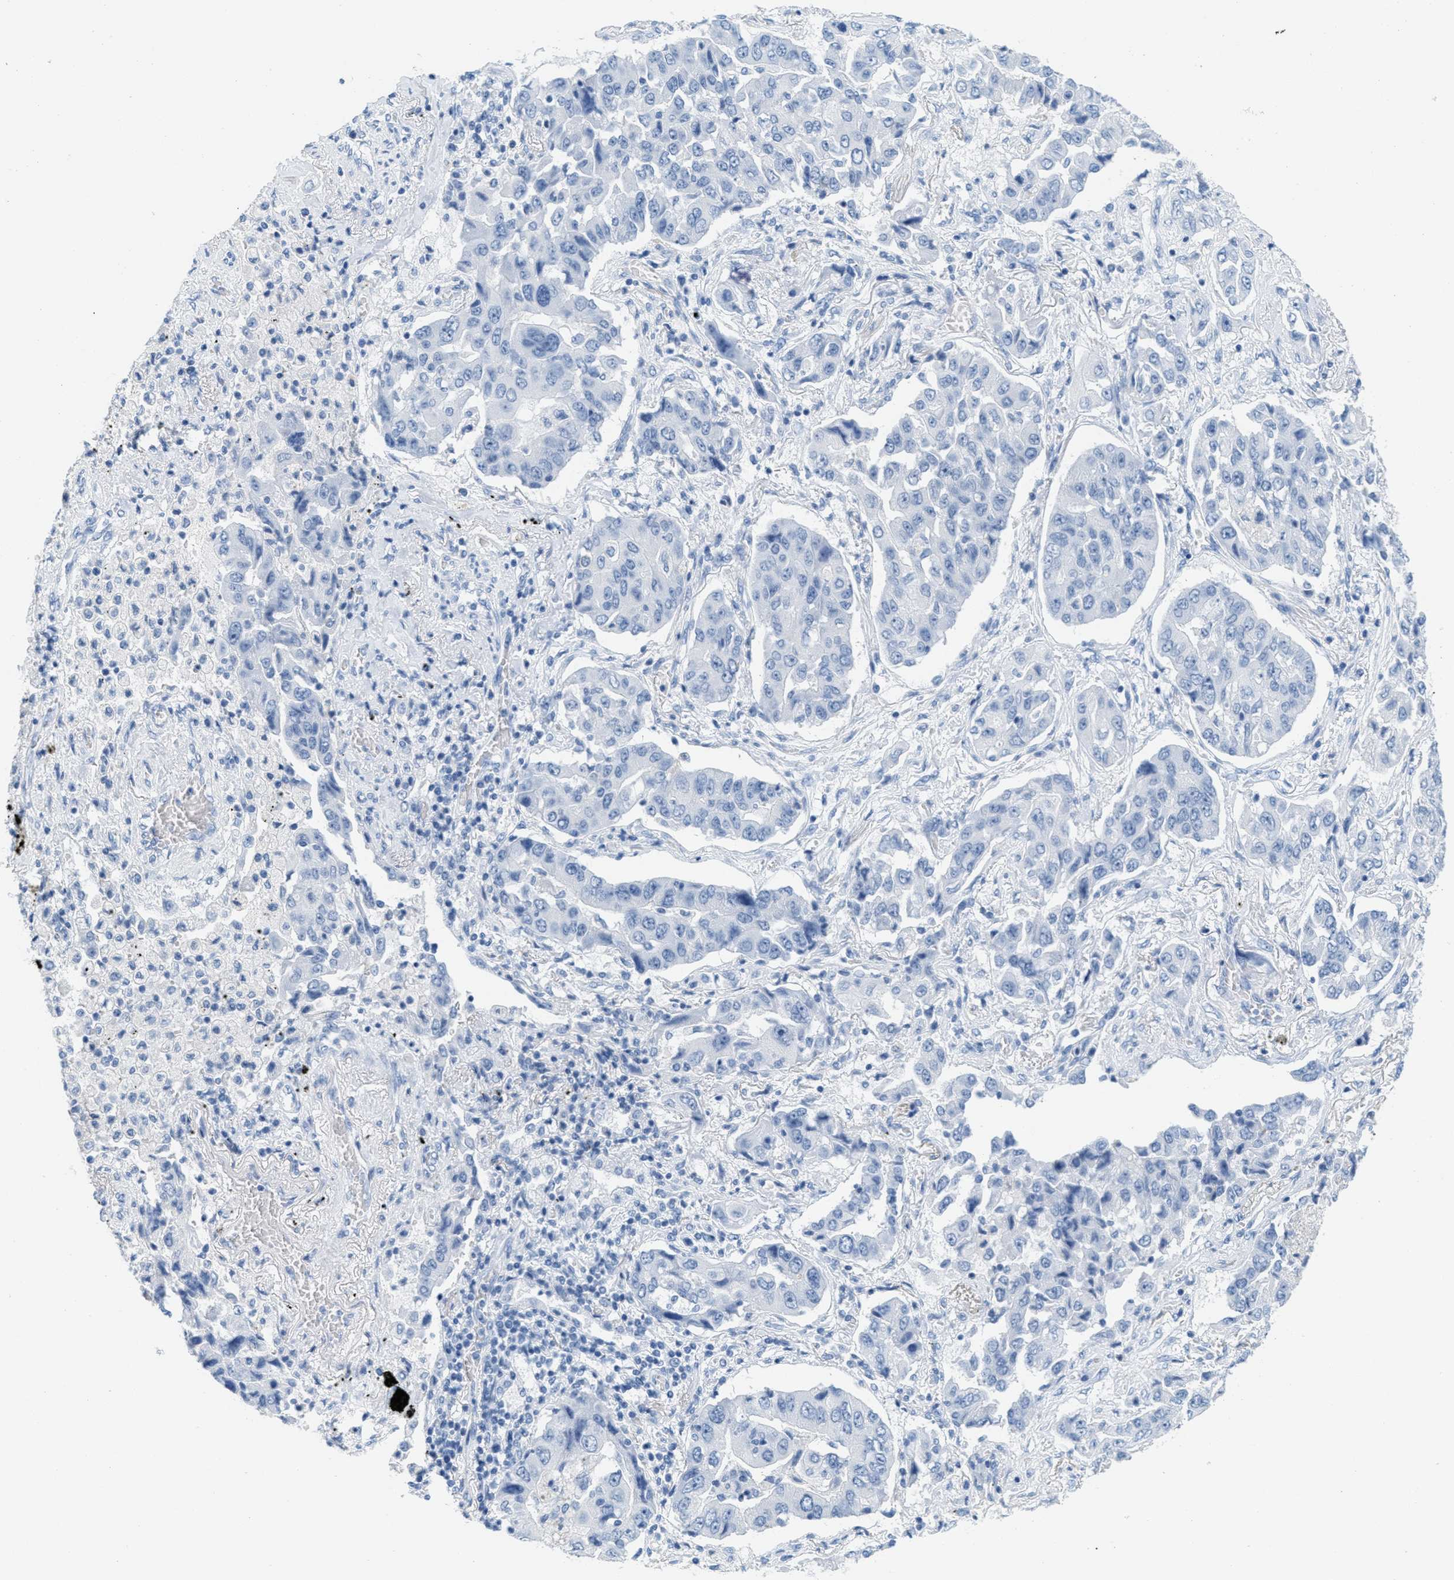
{"staining": {"intensity": "negative", "quantity": "none", "location": "none"}, "tissue": "lung cancer", "cell_type": "Tumor cells", "image_type": "cancer", "snomed": [{"axis": "morphology", "description": "Adenocarcinoma, NOS"}, {"axis": "topography", "description": "Lung"}], "caption": "This is an IHC histopathology image of human lung adenocarcinoma. There is no staining in tumor cells.", "gene": "GPM6A", "patient": {"sex": "female", "age": 65}}